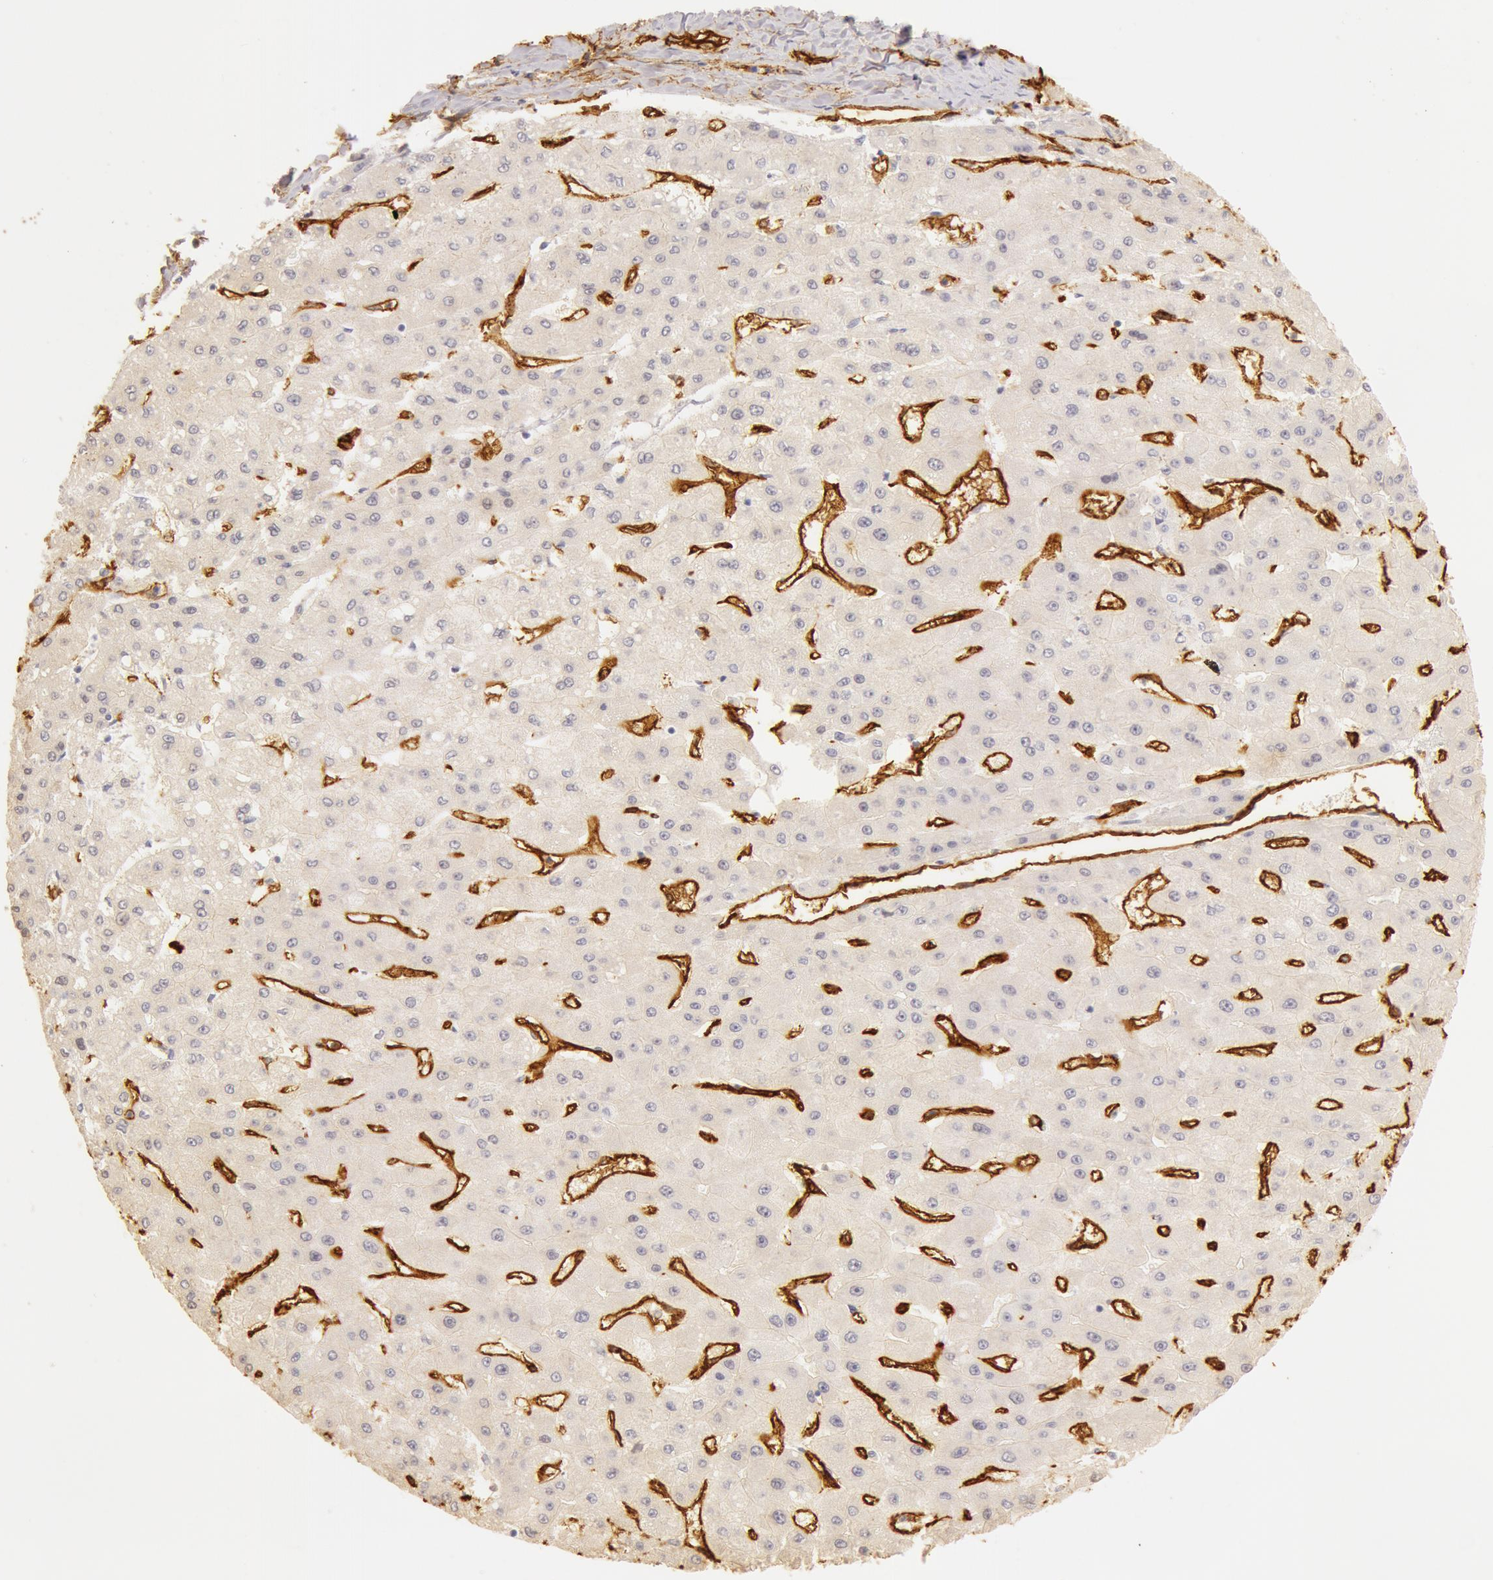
{"staining": {"intensity": "negative", "quantity": "none", "location": "none"}, "tissue": "liver cancer", "cell_type": "Tumor cells", "image_type": "cancer", "snomed": [{"axis": "morphology", "description": "Carcinoma, Hepatocellular, NOS"}, {"axis": "topography", "description": "Liver"}], "caption": "This is an immunohistochemistry (IHC) photomicrograph of human liver cancer. There is no positivity in tumor cells.", "gene": "AQP1", "patient": {"sex": "female", "age": 52}}